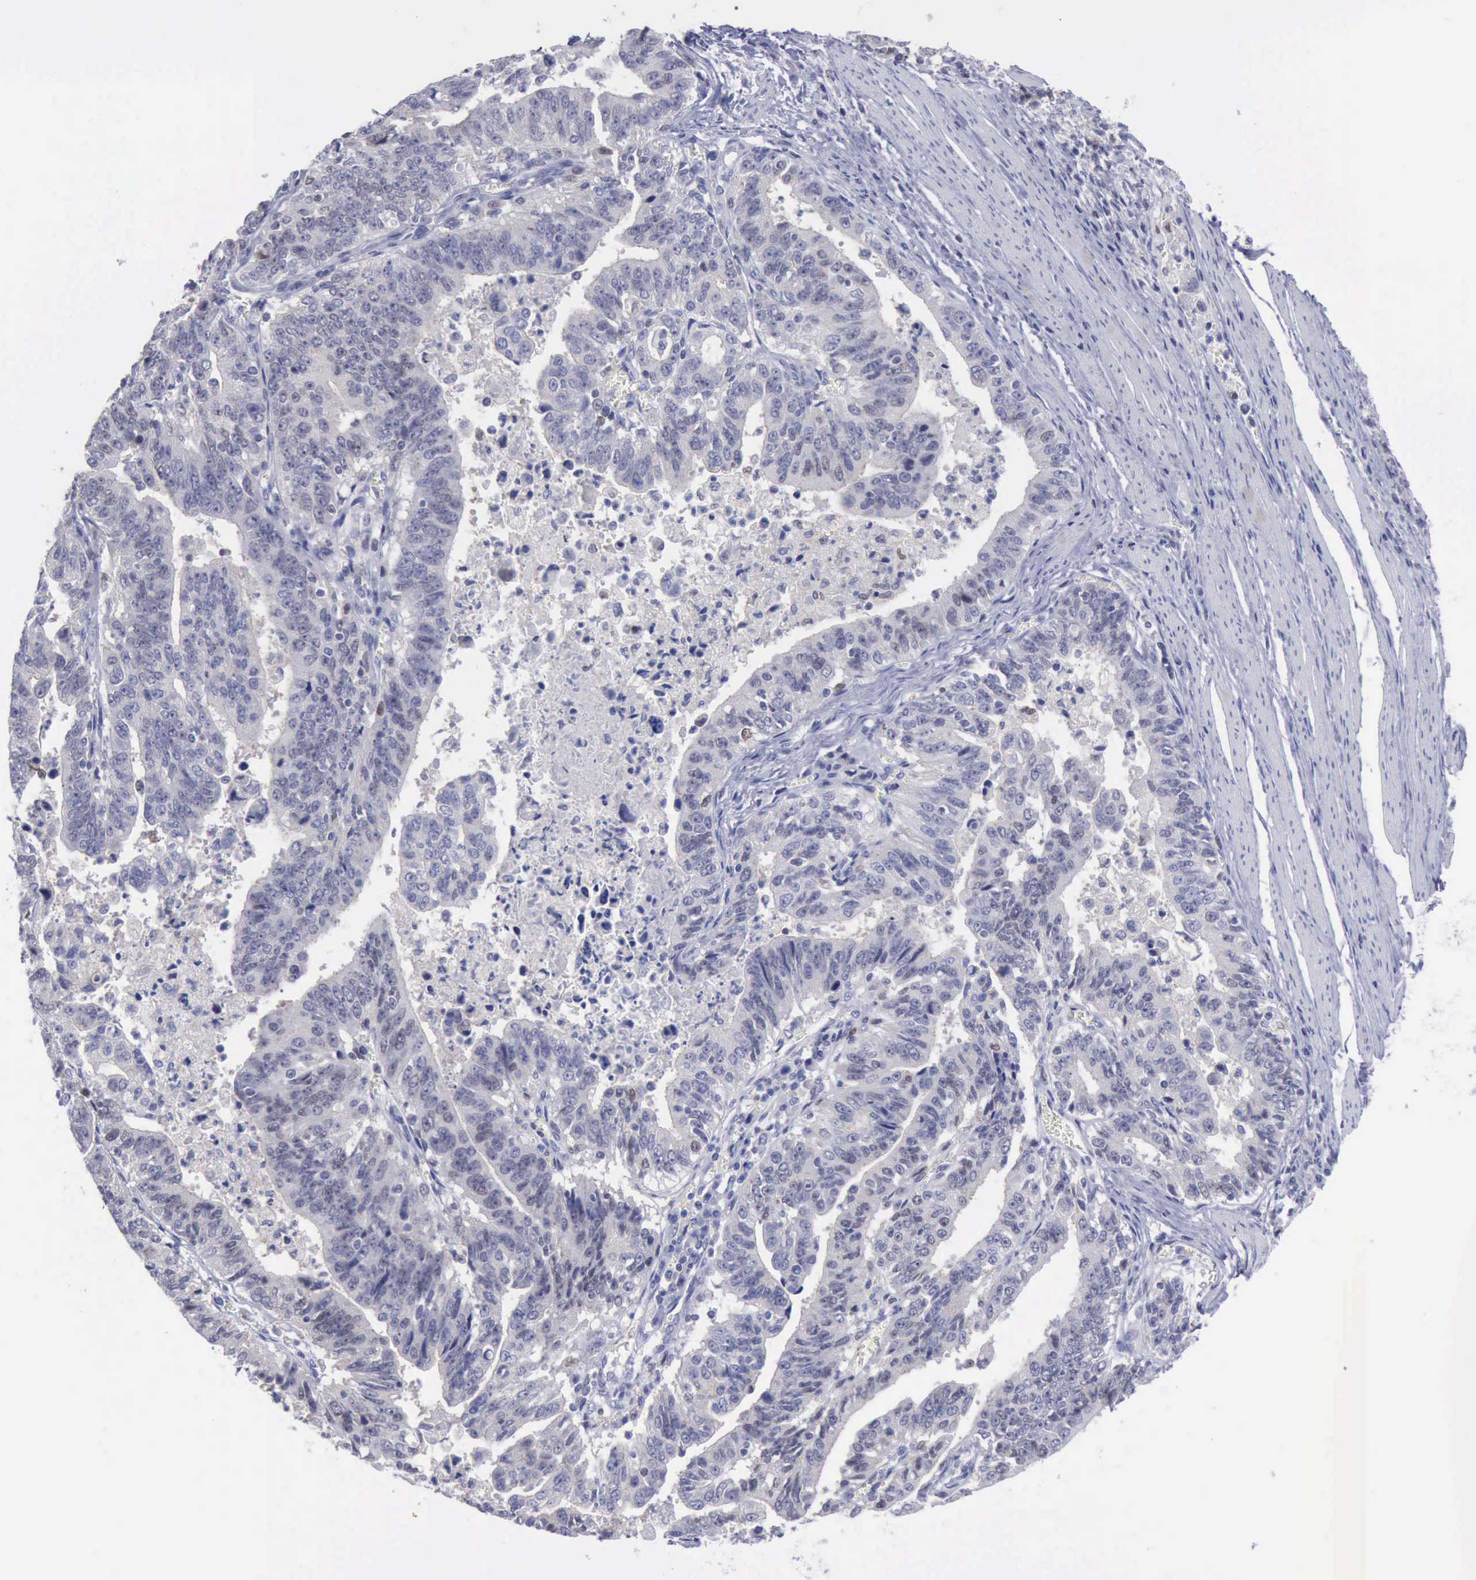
{"staining": {"intensity": "negative", "quantity": "none", "location": "none"}, "tissue": "stomach cancer", "cell_type": "Tumor cells", "image_type": "cancer", "snomed": [{"axis": "morphology", "description": "Adenocarcinoma, NOS"}, {"axis": "topography", "description": "Stomach, upper"}], "caption": "An IHC photomicrograph of stomach cancer is shown. There is no staining in tumor cells of stomach cancer. Brightfield microscopy of IHC stained with DAB (3,3'-diaminobenzidine) (brown) and hematoxylin (blue), captured at high magnification.", "gene": "SATB2", "patient": {"sex": "female", "age": 50}}